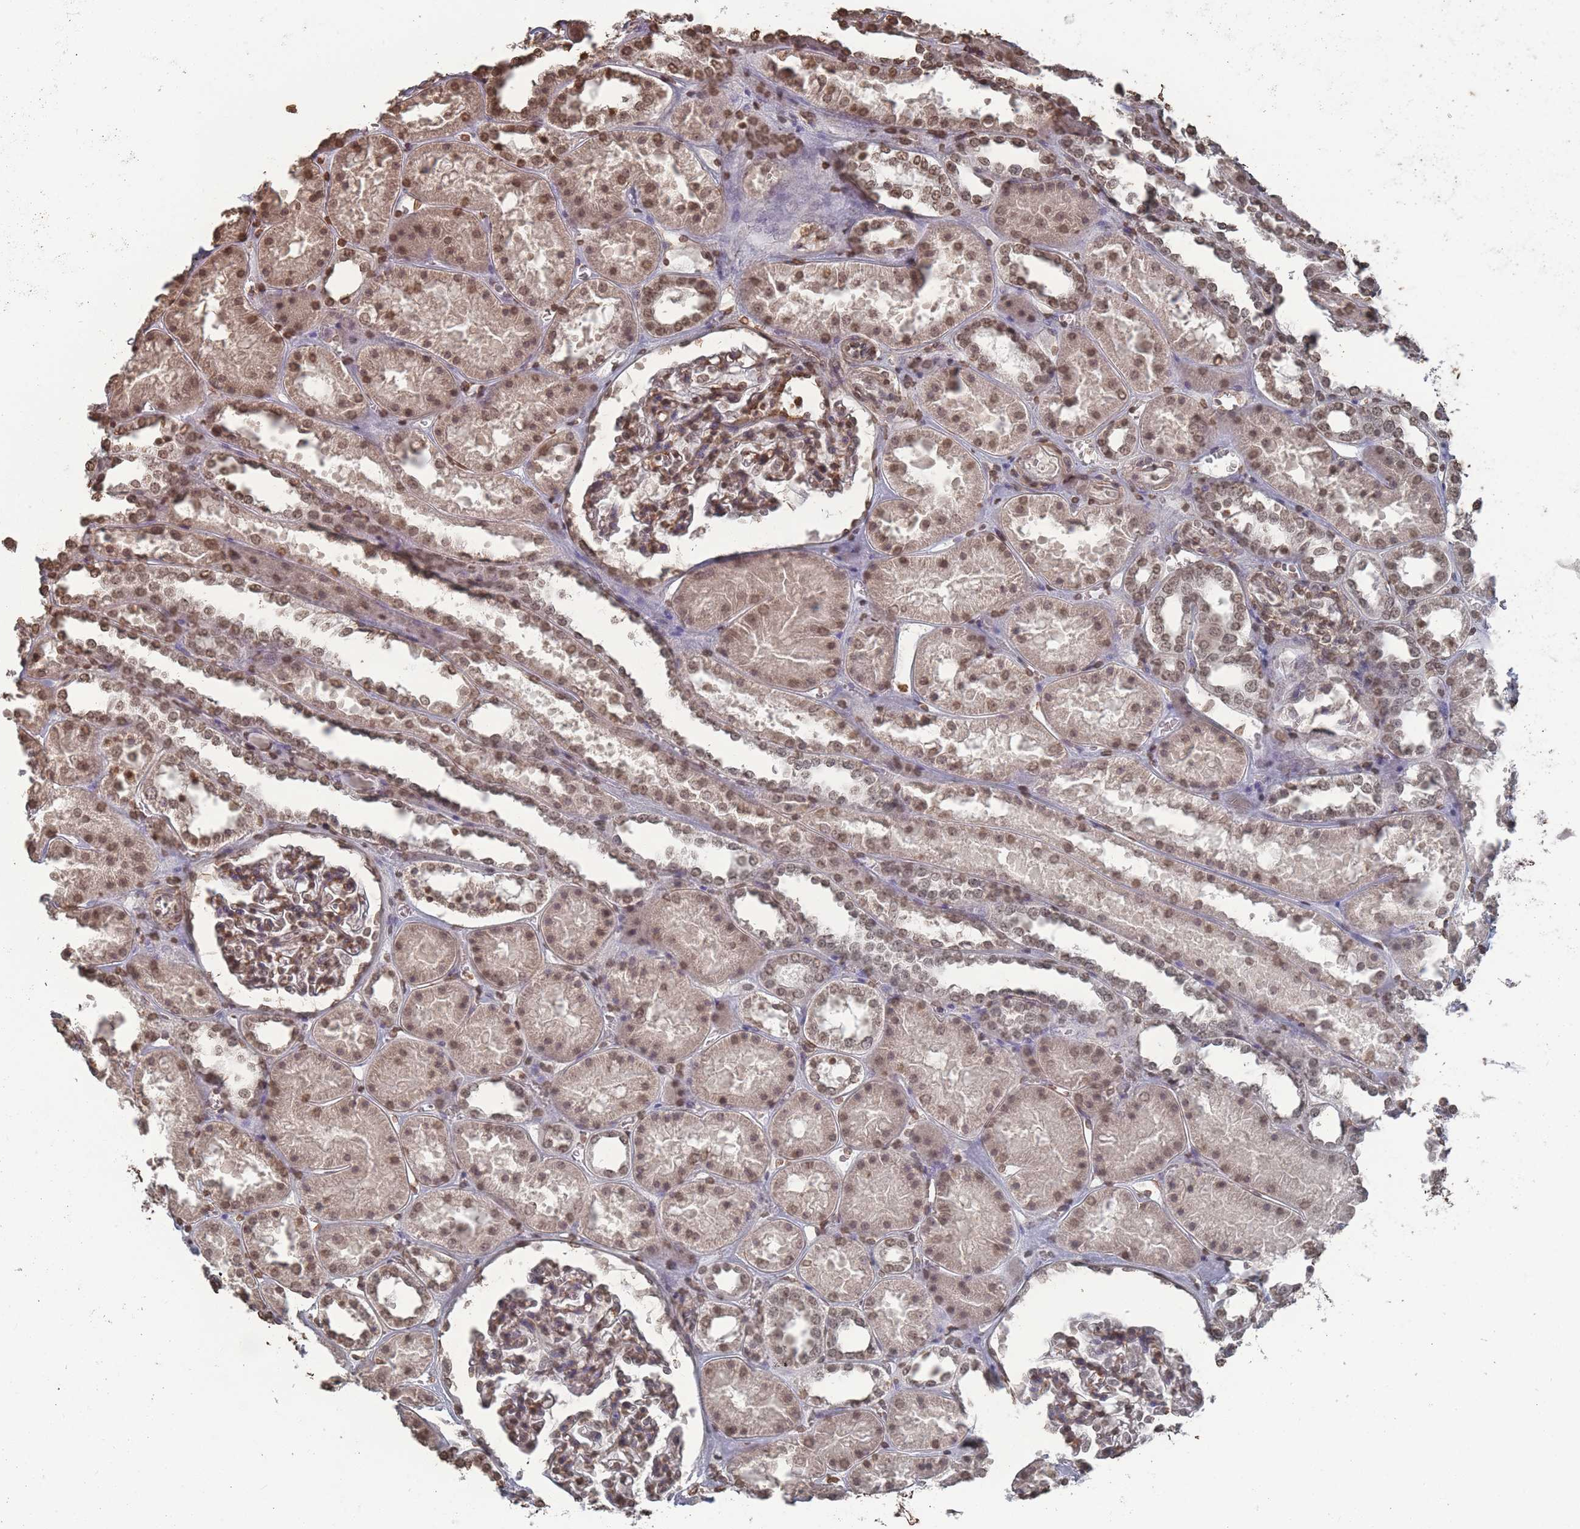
{"staining": {"intensity": "moderate", "quantity": "25%-75%", "location": "nuclear"}, "tissue": "kidney", "cell_type": "Cells in glomeruli", "image_type": "normal", "snomed": [{"axis": "morphology", "description": "Normal tissue, NOS"}, {"axis": "topography", "description": "Kidney"}], "caption": "Protein expression by immunohistochemistry reveals moderate nuclear expression in approximately 25%-75% of cells in glomeruli in unremarkable kidney. Using DAB (3,3'-diaminobenzidine) (brown) and hematoxylin (blue) stains, captured at high magnification using brightfield microscopy.", "gene": "PLEKHG5", "patient": {"sex": "female", "age": 41}}